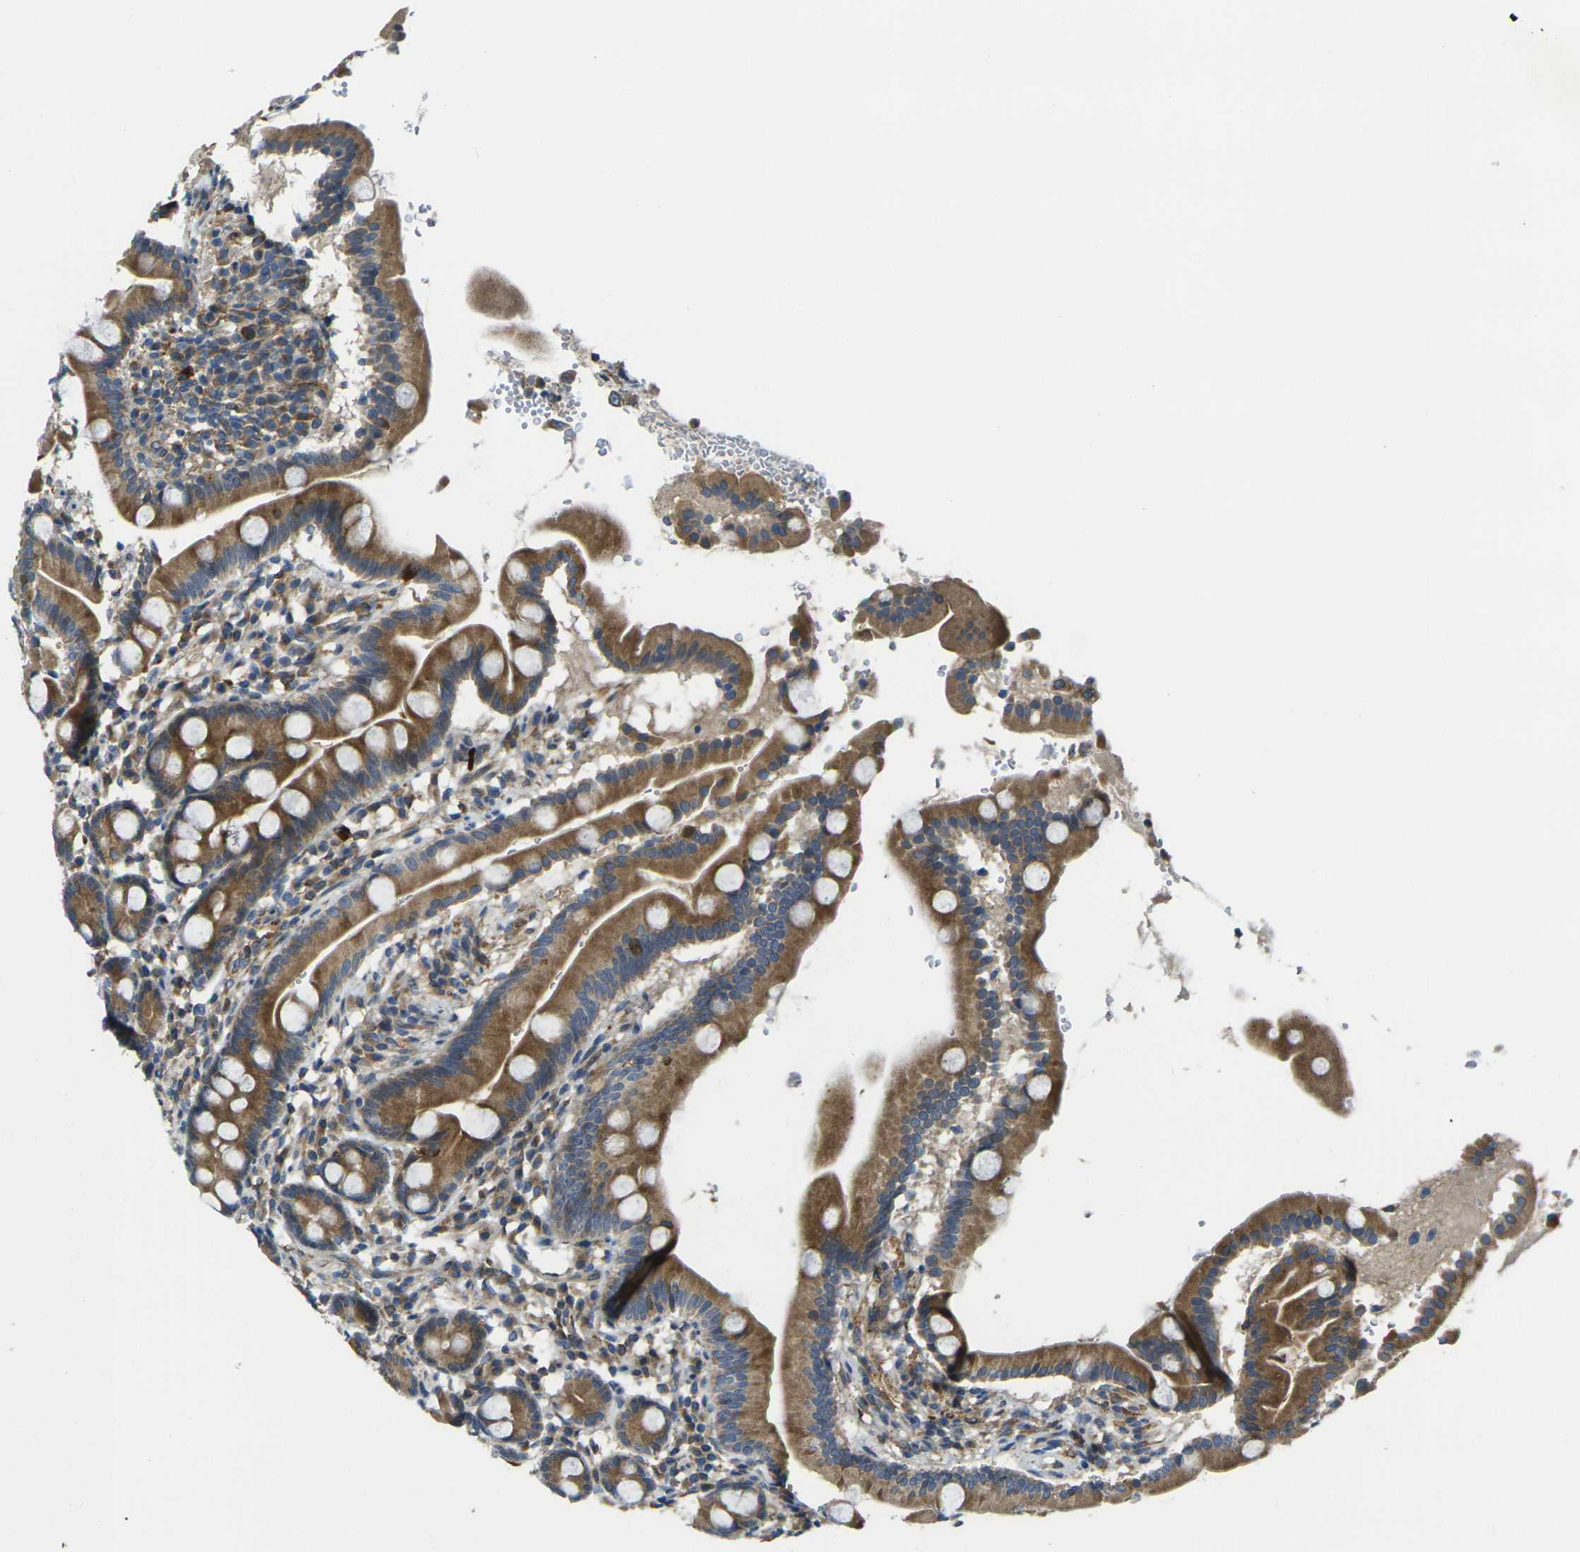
{"staining": {"intensity": "moderate", "quantity": ">75%", "location": "cytoplasmic/membranous"}, "tissue": "duodenum", "cell_type": "Glandular cells", "image_type": "normal", "snomed": [{"axis": "morphology", "description": "Normal tissue, NOS"}, {"axis": "topography", "description": "Duodenum"}], "caption": "Approximately >75% of glandular cells in benign human duodenum display moderate cytoplasmic/membranous protein expression as visualized by brown immunohistochemical staining.", "gene": "FZD1", "patient": {"sex": "male", "age": 50}}